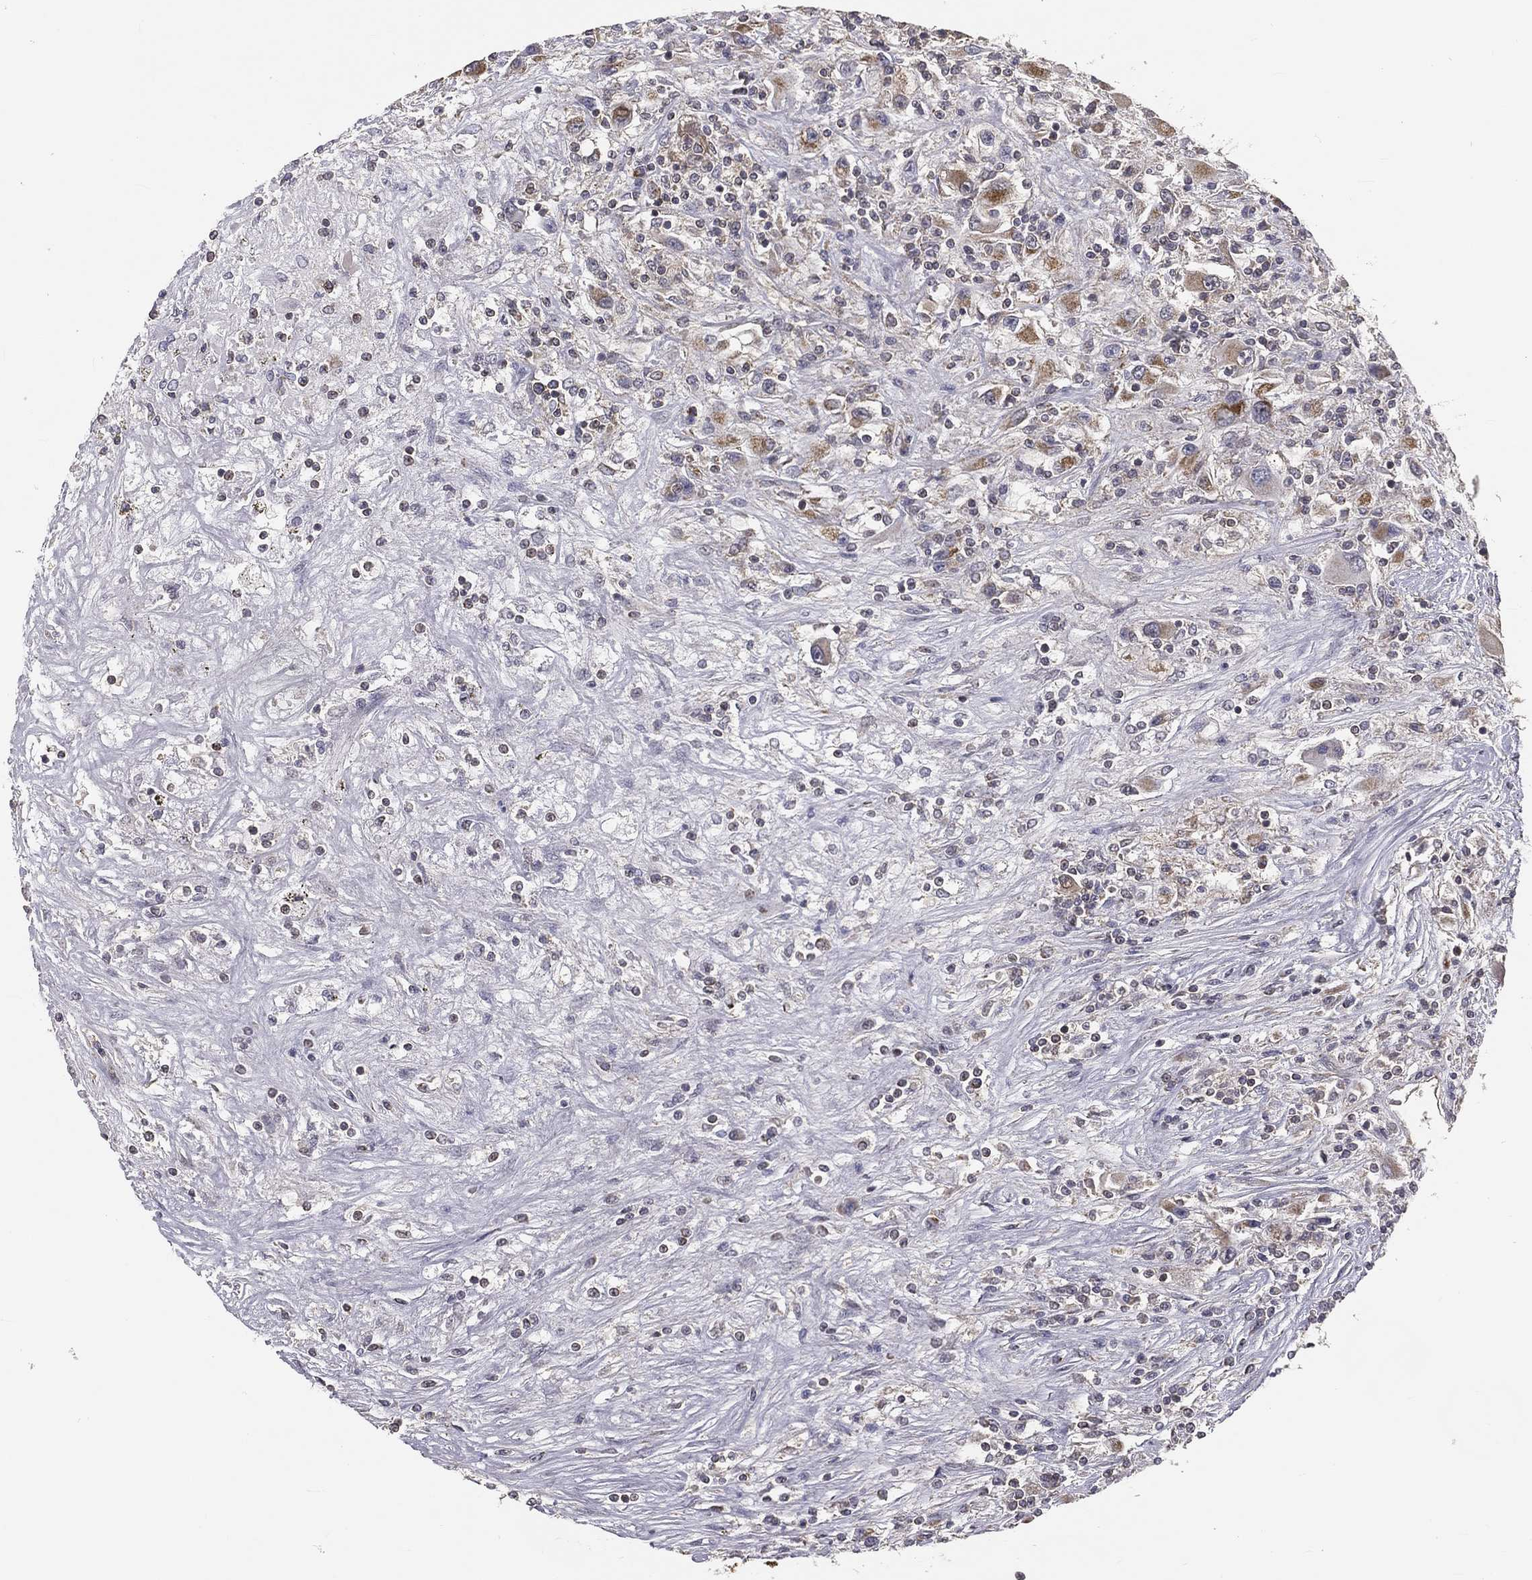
{"staining": {"intensity": "weak", "quantity": "<25%", "location": "cytoplasmic/membranous"}, "tissue": "renal cancer", "cell_type": "Tumor cells", "image_type": "cancer", "snomed": [{"axis": "morphology", "description": "Adenocarcinoma, NOS"}, {"axis": "topography", "description": "Kidney"}], "caption": "Protein analysis of renal adenocarcinoma exhibits no significant positivity in tumor cells.", "gene": "MRPL46", "patient": {"sex": "female", "age": 67}}